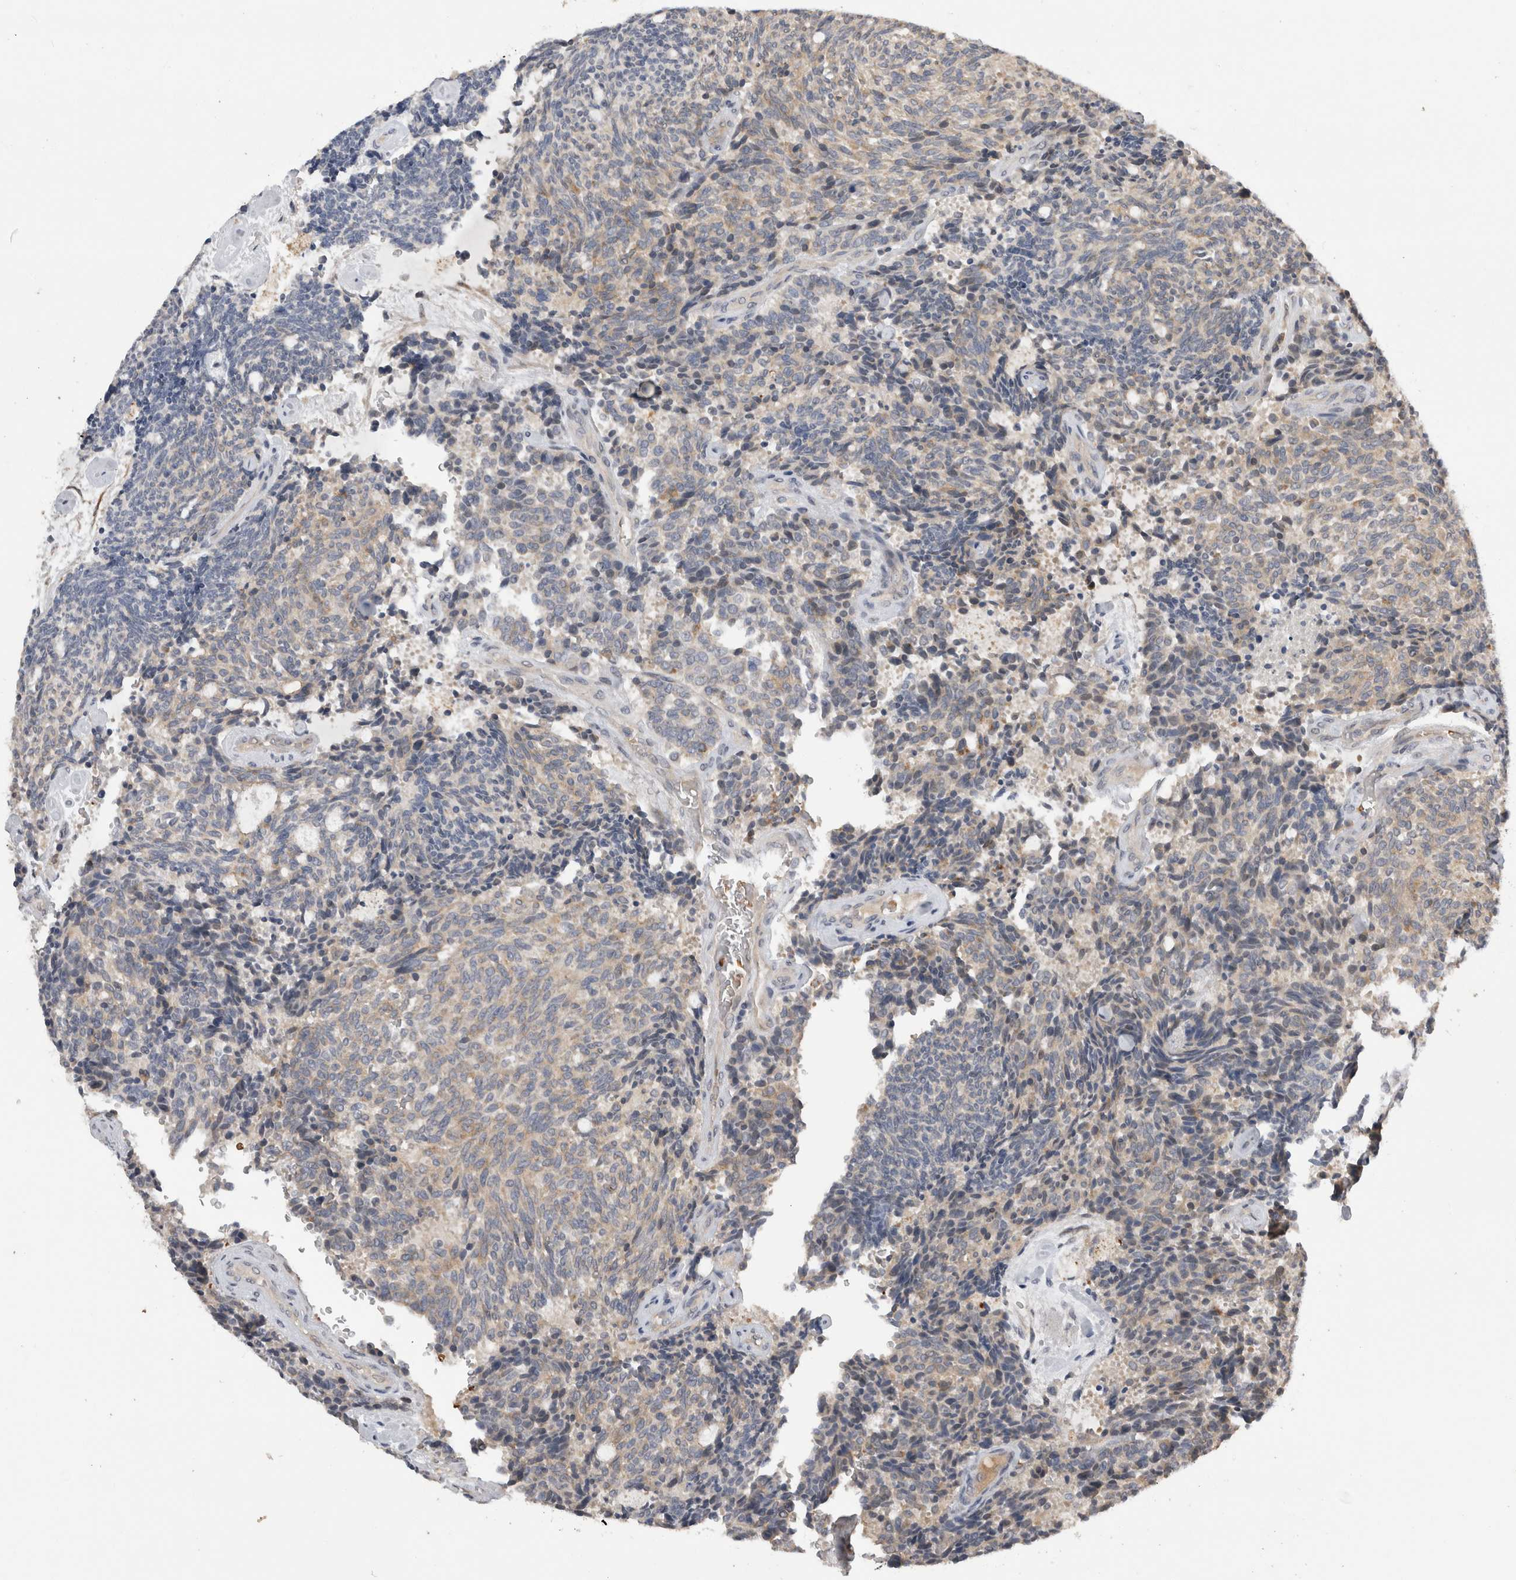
{"staining": {"intensity": "weak", "quantity": "25%-75%", "location": "cytoplasmic/membranous"}, "tissue": "carcinoid", "cell_type": "Tumor cells", "image_type": "cancer", "snomed": [{"axis": "morphology", "description": "Carcinoid, malignant, NOS"}, {"axis": "topography", "description": "Pancreas"}], "caption": "Carcinoid was stained to show a protein in brown. There is low levels of weak cytoplasmic/membranous positivity in approximately 25%-75% of tumor cells.", "gene": "APOL2", "patient": {"sex": "female", "age": 54}}